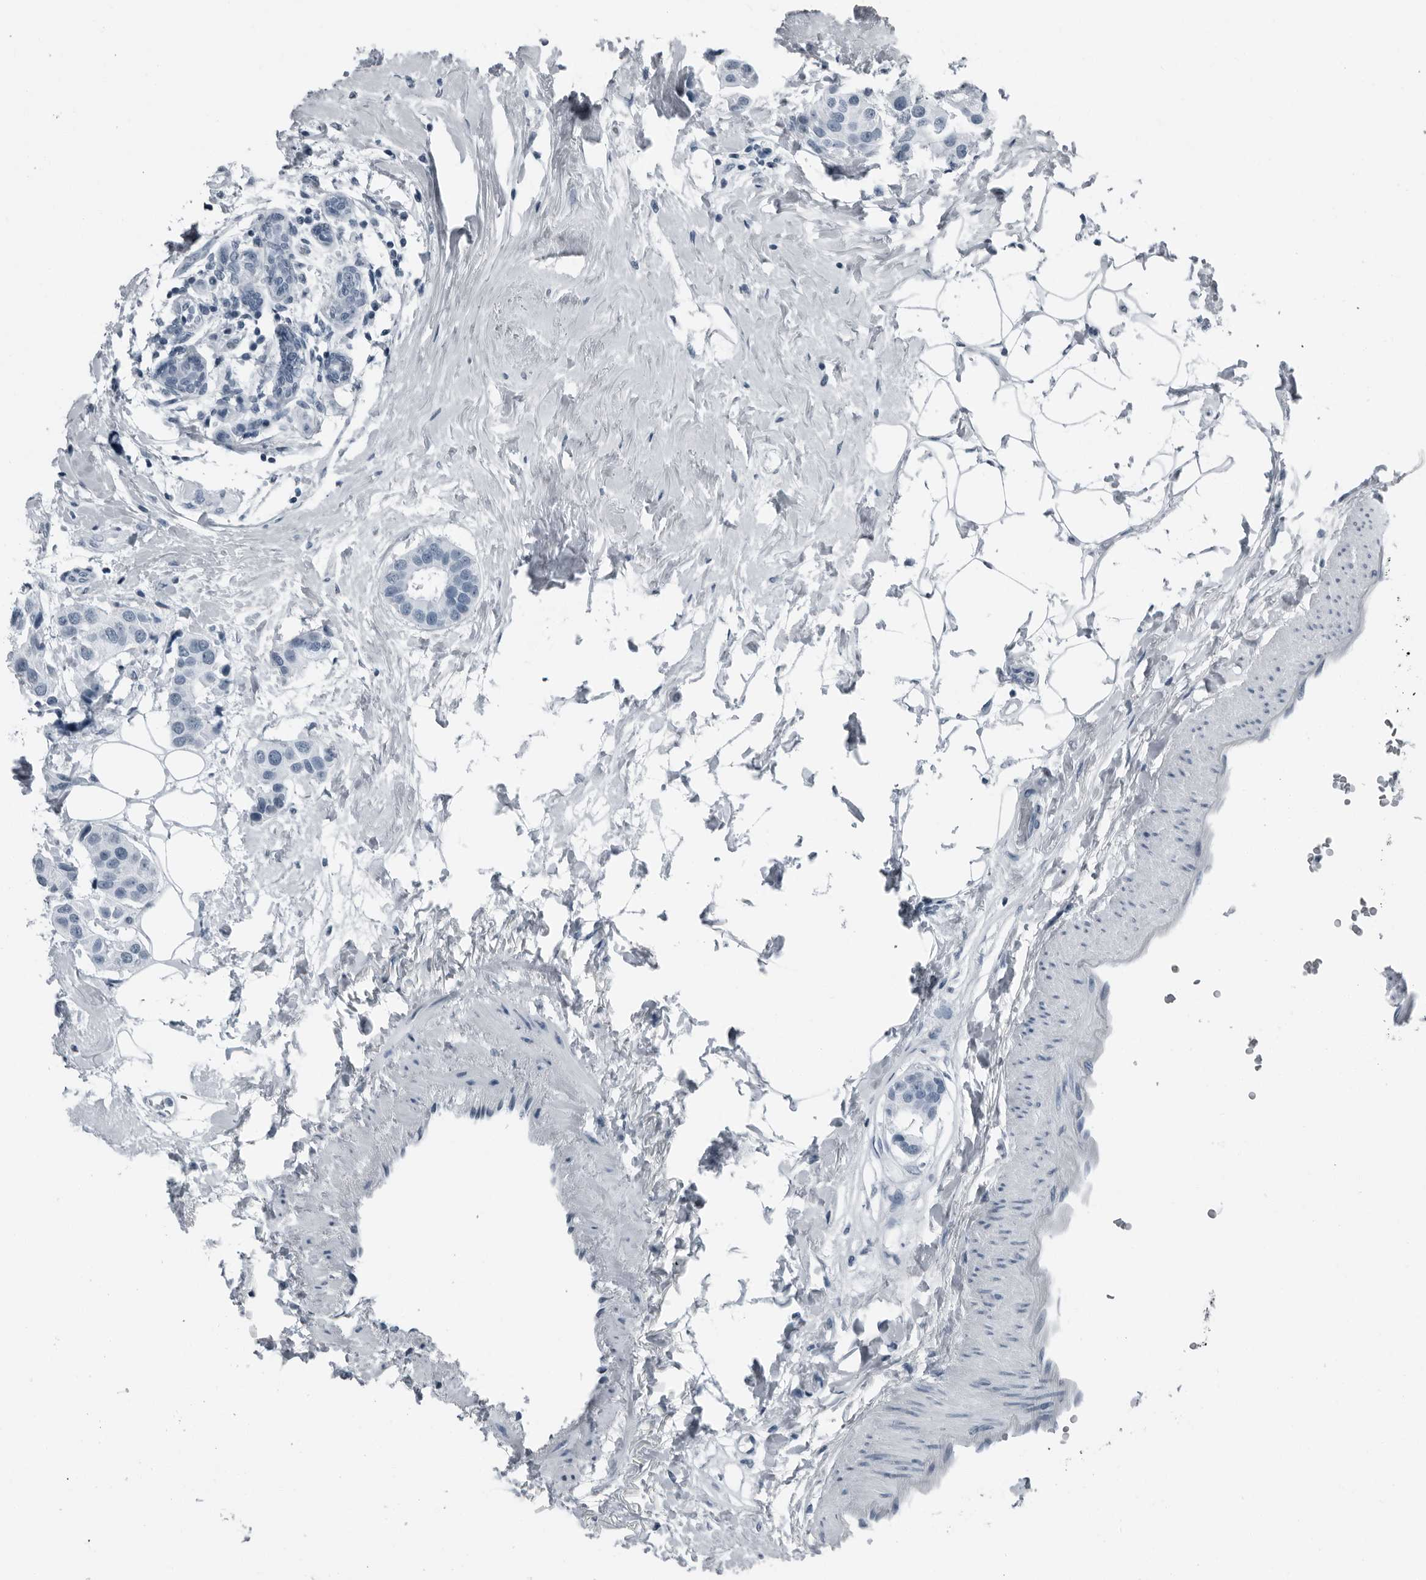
{"staining": {"intensity": "negative", "quantity": "none", "location": "none"}, "tissue": "breast cancer", "cell_type": "Tumor cells", "image_type": "cancer", "snomed": [{"axis": "morphology", "description": "Normal tissue, NOS"}, {"axis": "morphology", "description": "Duct carcinoma"}, {"axis": "topography", "description": "Breast"}], "caption": "Breast intraductal carcinoma was stained to show a protein in brown. There is no significant expression in tumor cells.", "gene": "PRSS1", "patient": {"sex": "female", "age": 39}}